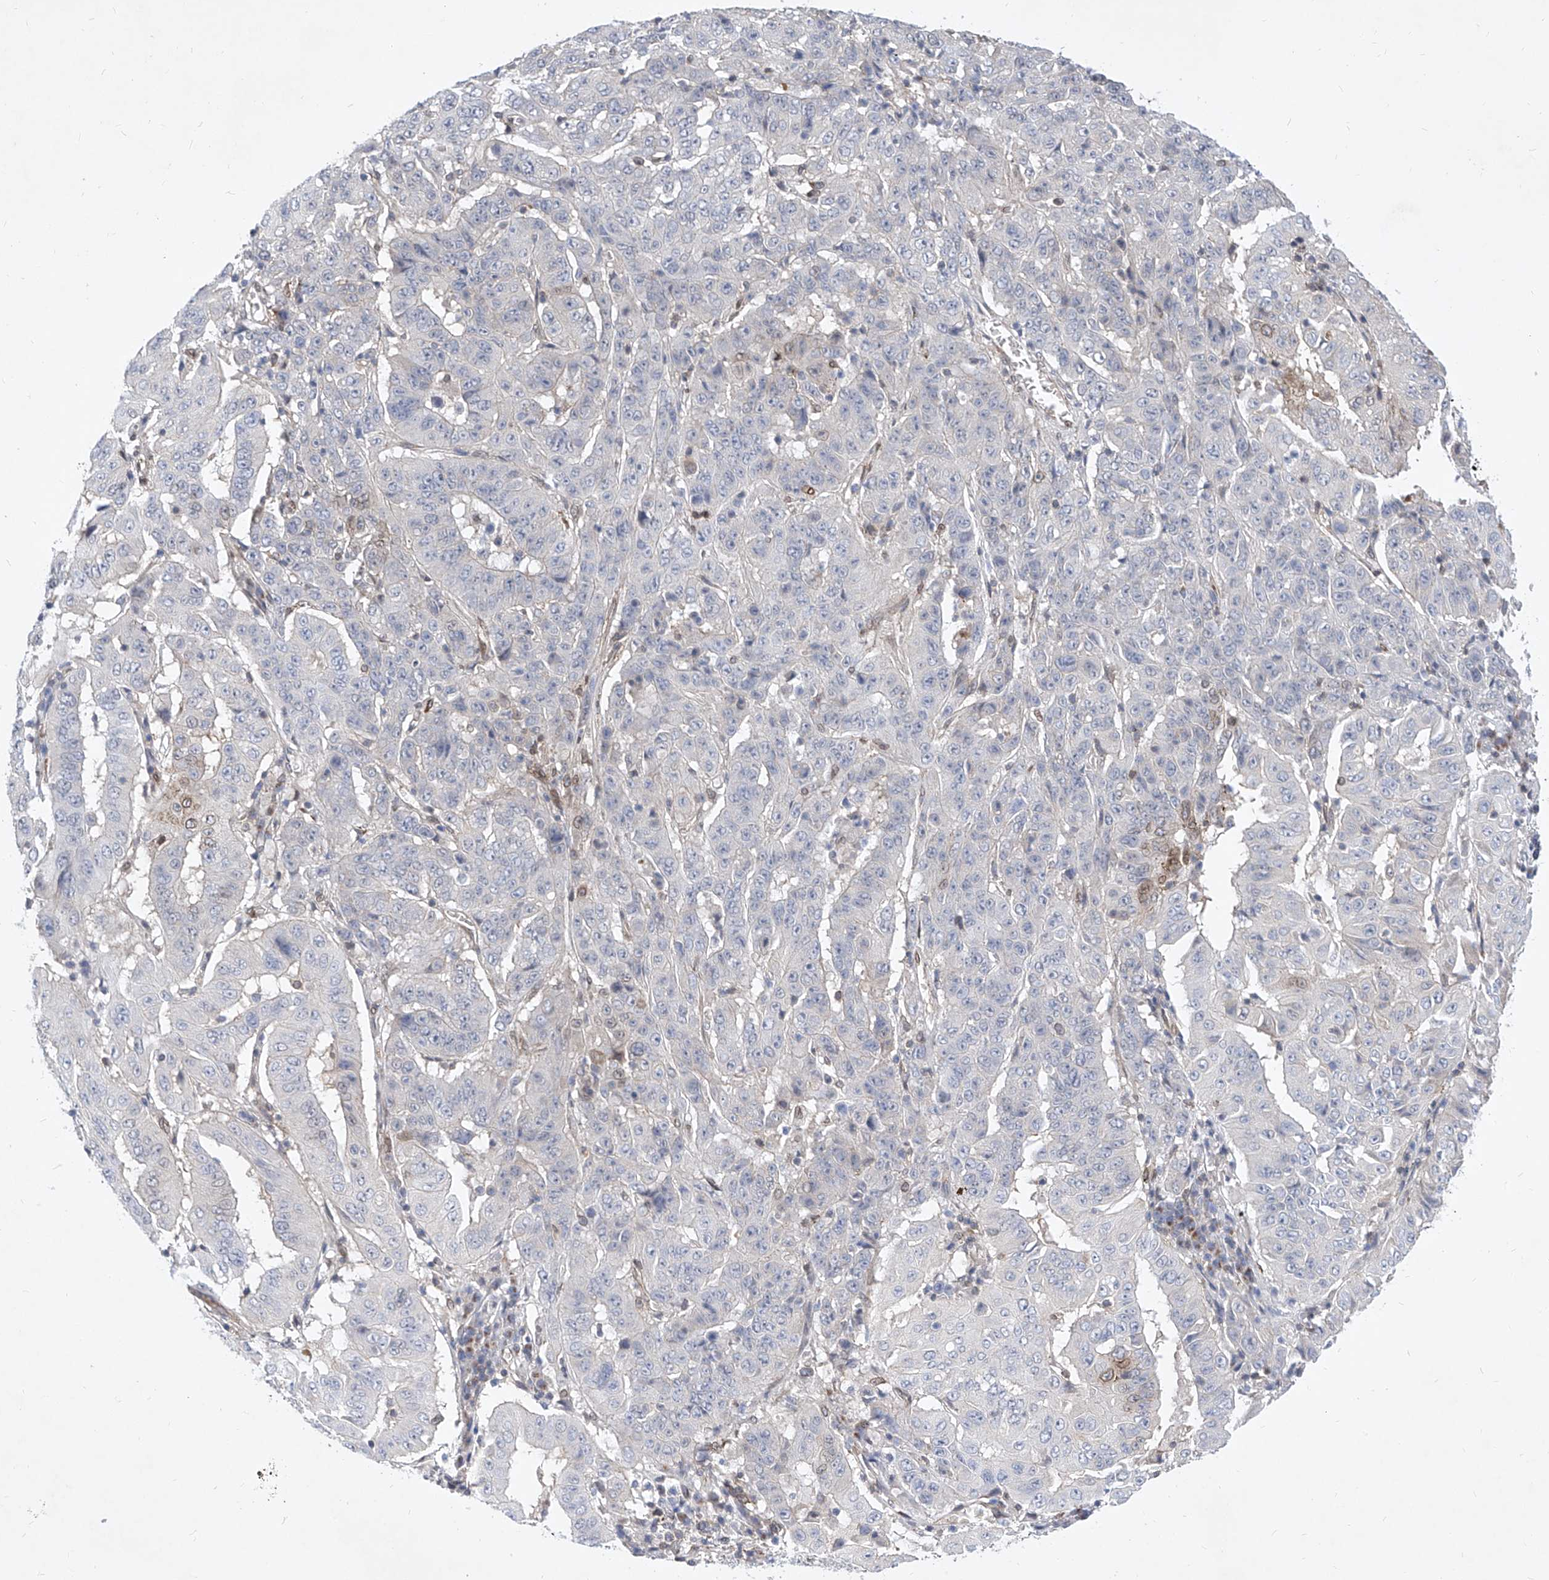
{"staining": {"intensity": "negative", "quantity": "none", "location": "none"}, "tissue": "pancreatic cancer", "cell_type": "Tumor cells", "image_type": "cancer", "snomed": [{"axis": "morphology", "description": "Adenocarcinoma, NOS"}, {"axis": "topography", "description": "Pancreas"}], "caption": "A micrograph of human pancreatic cancer is negative for staining in tumor cells. (DAB (3,3'-diaminobenzidine) immunohistochemistry (IHC), high magnification).", "gene": "MX2", "patient": {"sex": "male", "age": 63}}